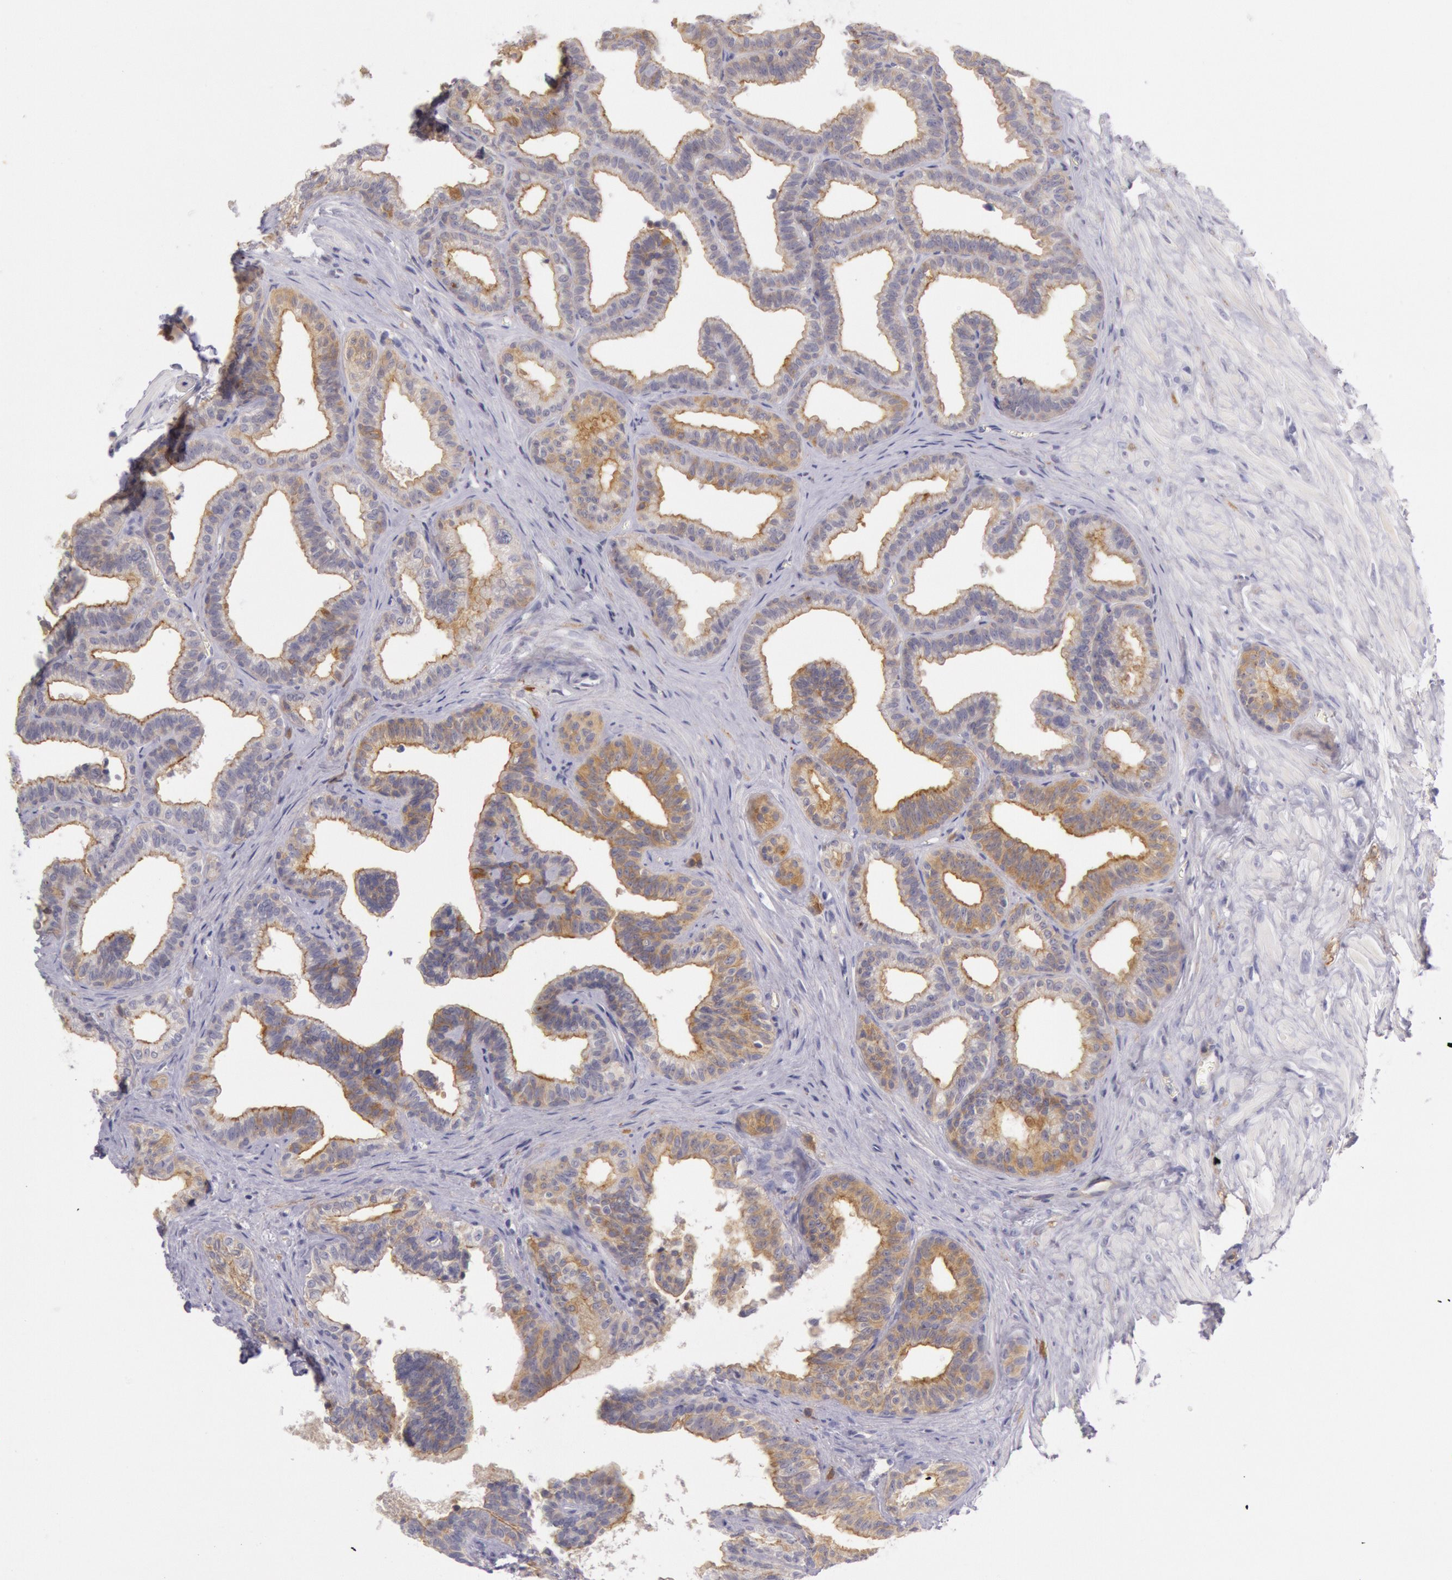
{"staining": {"intensity": "moderate", "quantity": ">75%", "location": "cytoplasmic/membranous"}, "tissue": "seminal vesicle", "cell_type": "Glandular cells", "image_type": "normal", "snomed": [{"axis": "morphology", "description": "Normal tissue, NOS"}, {"axis": "topography", "description": "Seminal veicle"}], "caption": "A micrograph of human seminal vesicle stained for a protein shows moderate cytoplasmic/membranous brown staining in glandular cells. The protein is shown in brown color, while the nuclei are stained blue.", "gene": "MYO5A", "patient": {"sex": "male", "age": 26}}